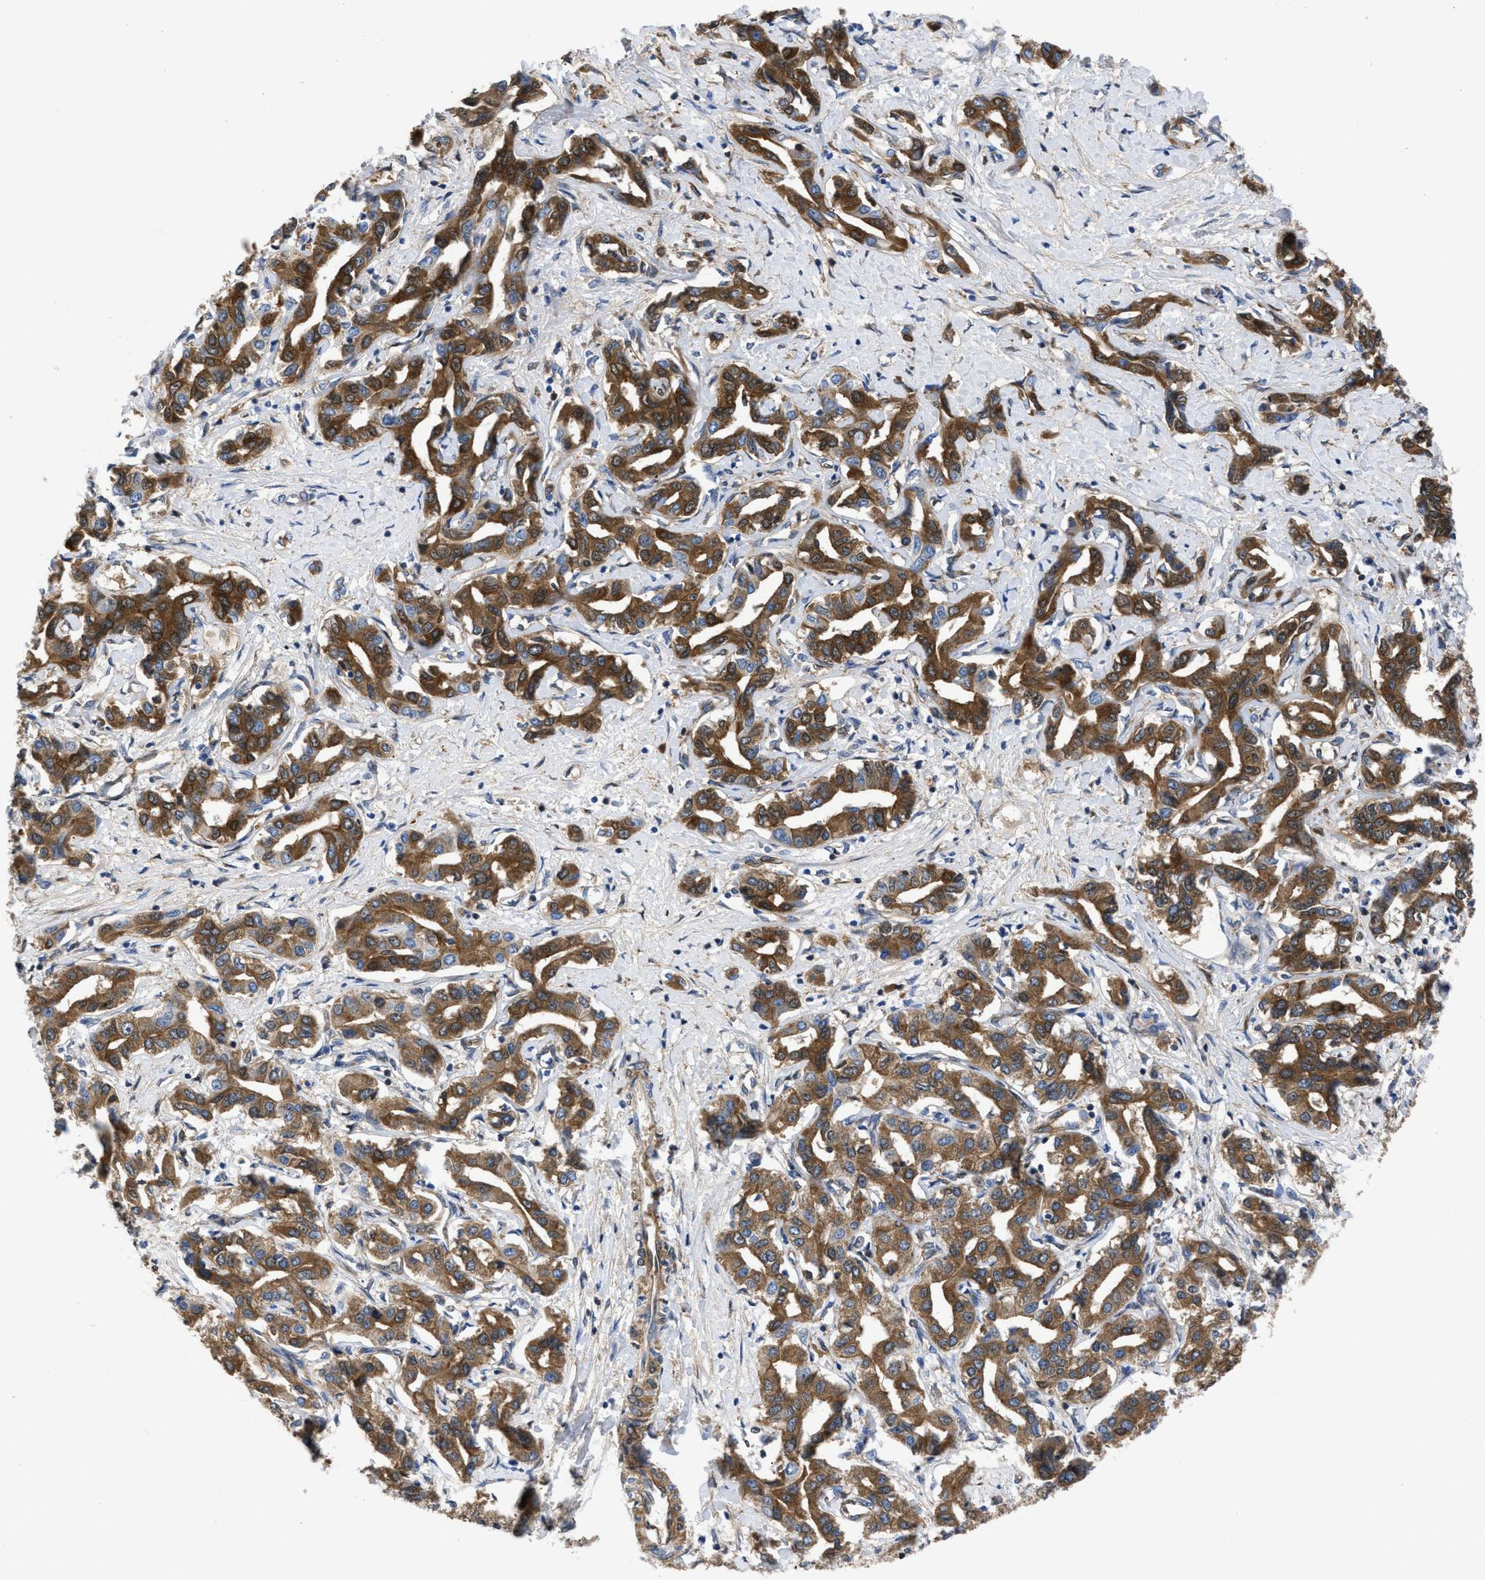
{"staining": {"intensity": "moderate", "quantity": ">75%", "location": "cytoplasmic/membranous"}, "tissue": "liver cancer", "cell_type": "Tumor cells", "image_type": "cancer", "snomed": [{"axis": "morphology", "description": "Cholangiocarcinoma"}, {"axis": "topography", "description": "Liver"}], "caption": "An immunohistochemistry image of neoplastic tissue is shown. Protein staining in brown labels moderate cytoplasmic/membranous positivity in liver cholangiocarcinoma within tumor cells.", "gene": "SERPINA6", "patient": {"sex": "male", "age": 59}}